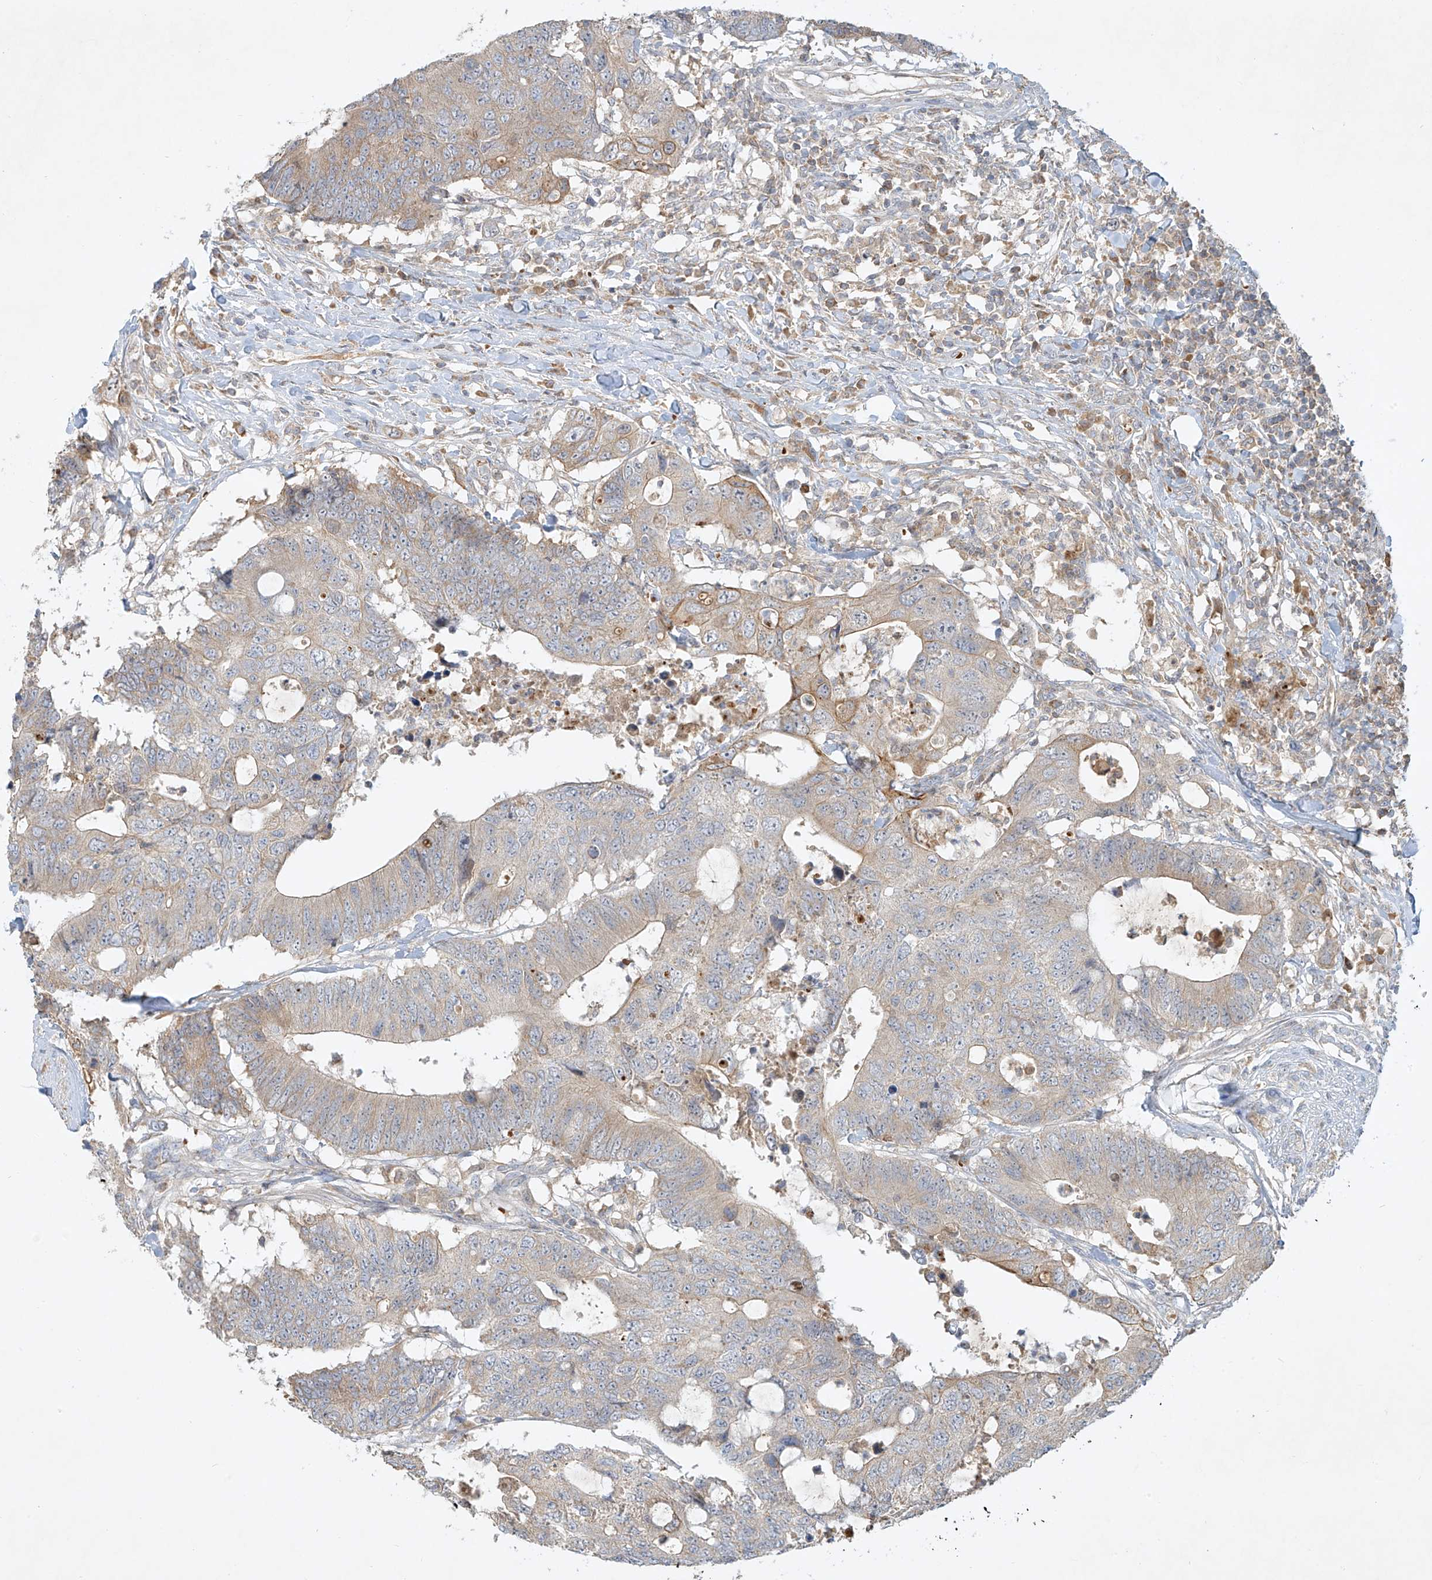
{"staining": {"intensity": "negative", "quantity": "none", "location": "none"}, "tissue": "colorectal cancer", "cell_type": "Tumor cells", "image_type": "cancer", "snomed": [{"axis": "morphology", "description": "Adenocarcinoma, NOS"}, {"axis": "topography", "description": "Colon"}], "caption": "DAB immunohistochemical staining of human adenocarcinoma (colorectal) demonstrates no significant positivity in tumor cells.", "gene": "KPNA7", "patient": {"sex": "male", "age": 71}}